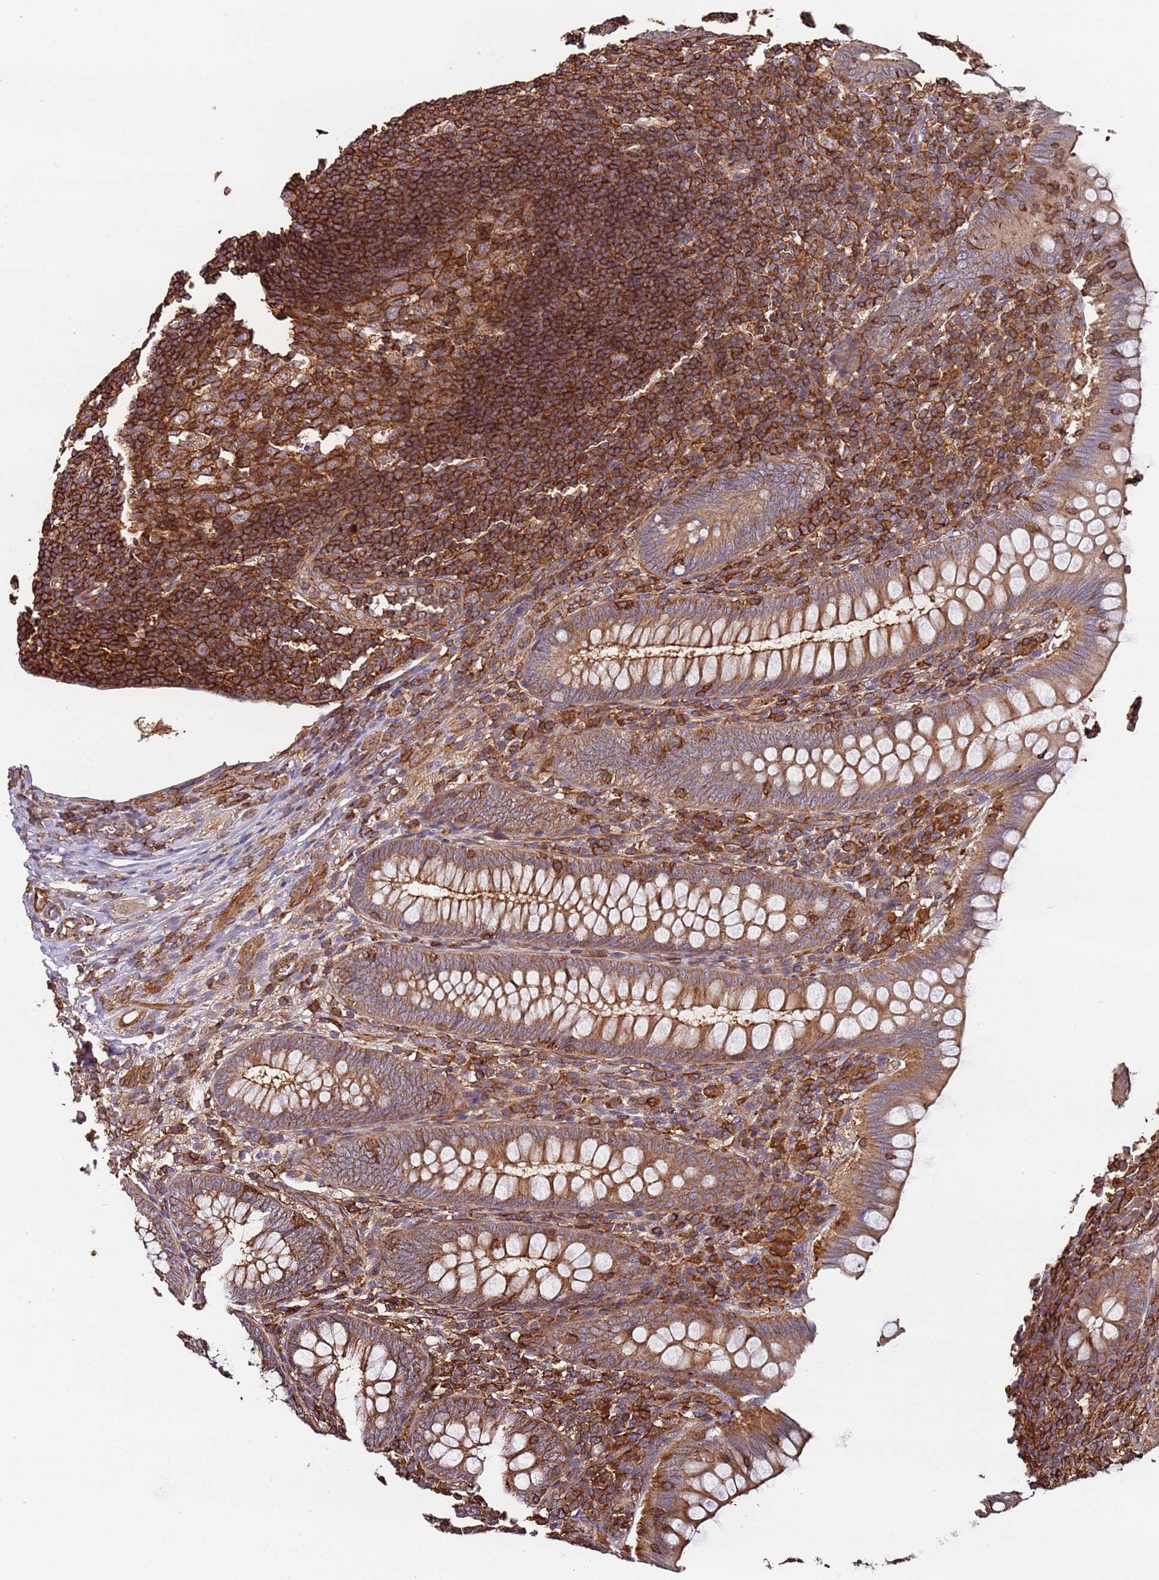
{"staining": {"intensity": "moderate", "quantity": ">75%", "location": "cytoplasmic/membranous"}, "tissue": "appendix", "cell_type": "Glandular cells", "image_type": "normal", "snomed": [{"axis": "morphology", "description": "Normal tissue, NOS"}, {"axis": "topography", "description": "Appendix"}], "caption": "Glandular cells reveal medium levels of moderate cytoplasmic/membranous staining in about >75% of cells in normal appendix. The staining was performed using DAB (3,3'-diaminobenzidine), with brown indicating positive protein expression. Nuclei are stained blue with hematoxylin.", "gene": "CYP2U1", "patient": {"sex": "male", "age": 14}}